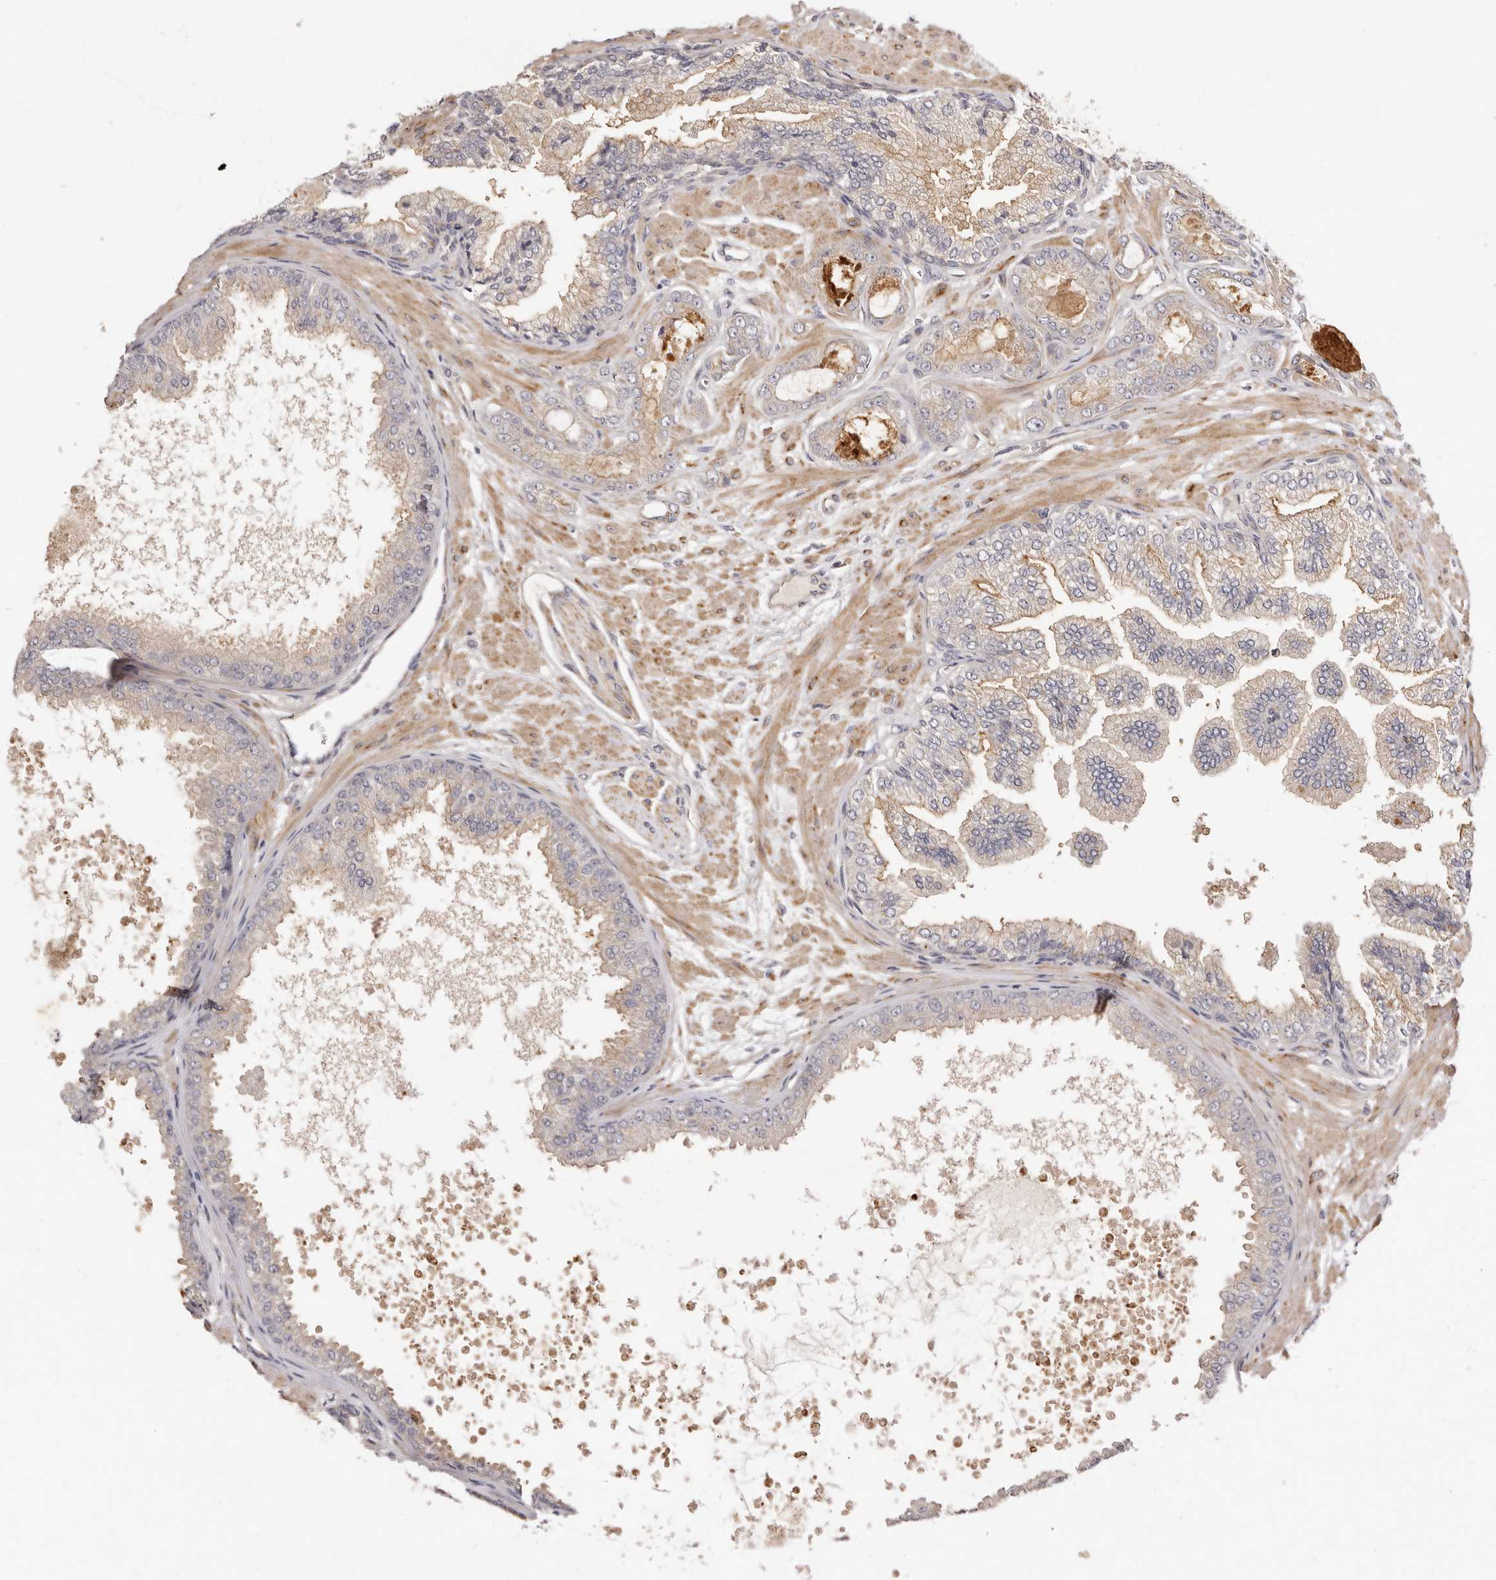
{"staining": {"intensity": "weak", "quantity": "25%-75%", "location": "cytoplasmic/membranous"}, "tissue": "prostate cancer", "cell_type": "Tumor cells", "image_type": "cancer", "snomed": [{"axis": "morphology", "description": "Adenocarcinoma, Low grade"}, {"axis": "topography", "description": "Prostate"}], "caption": "Weak cytoplasmic/membranous positivity is identified in about 25%-75% of tumor cells in adenocarcinoma (low-grade) (prostate).", "gene": "ADAMTS9", "patient": {"sex": "male", "age": 63}}